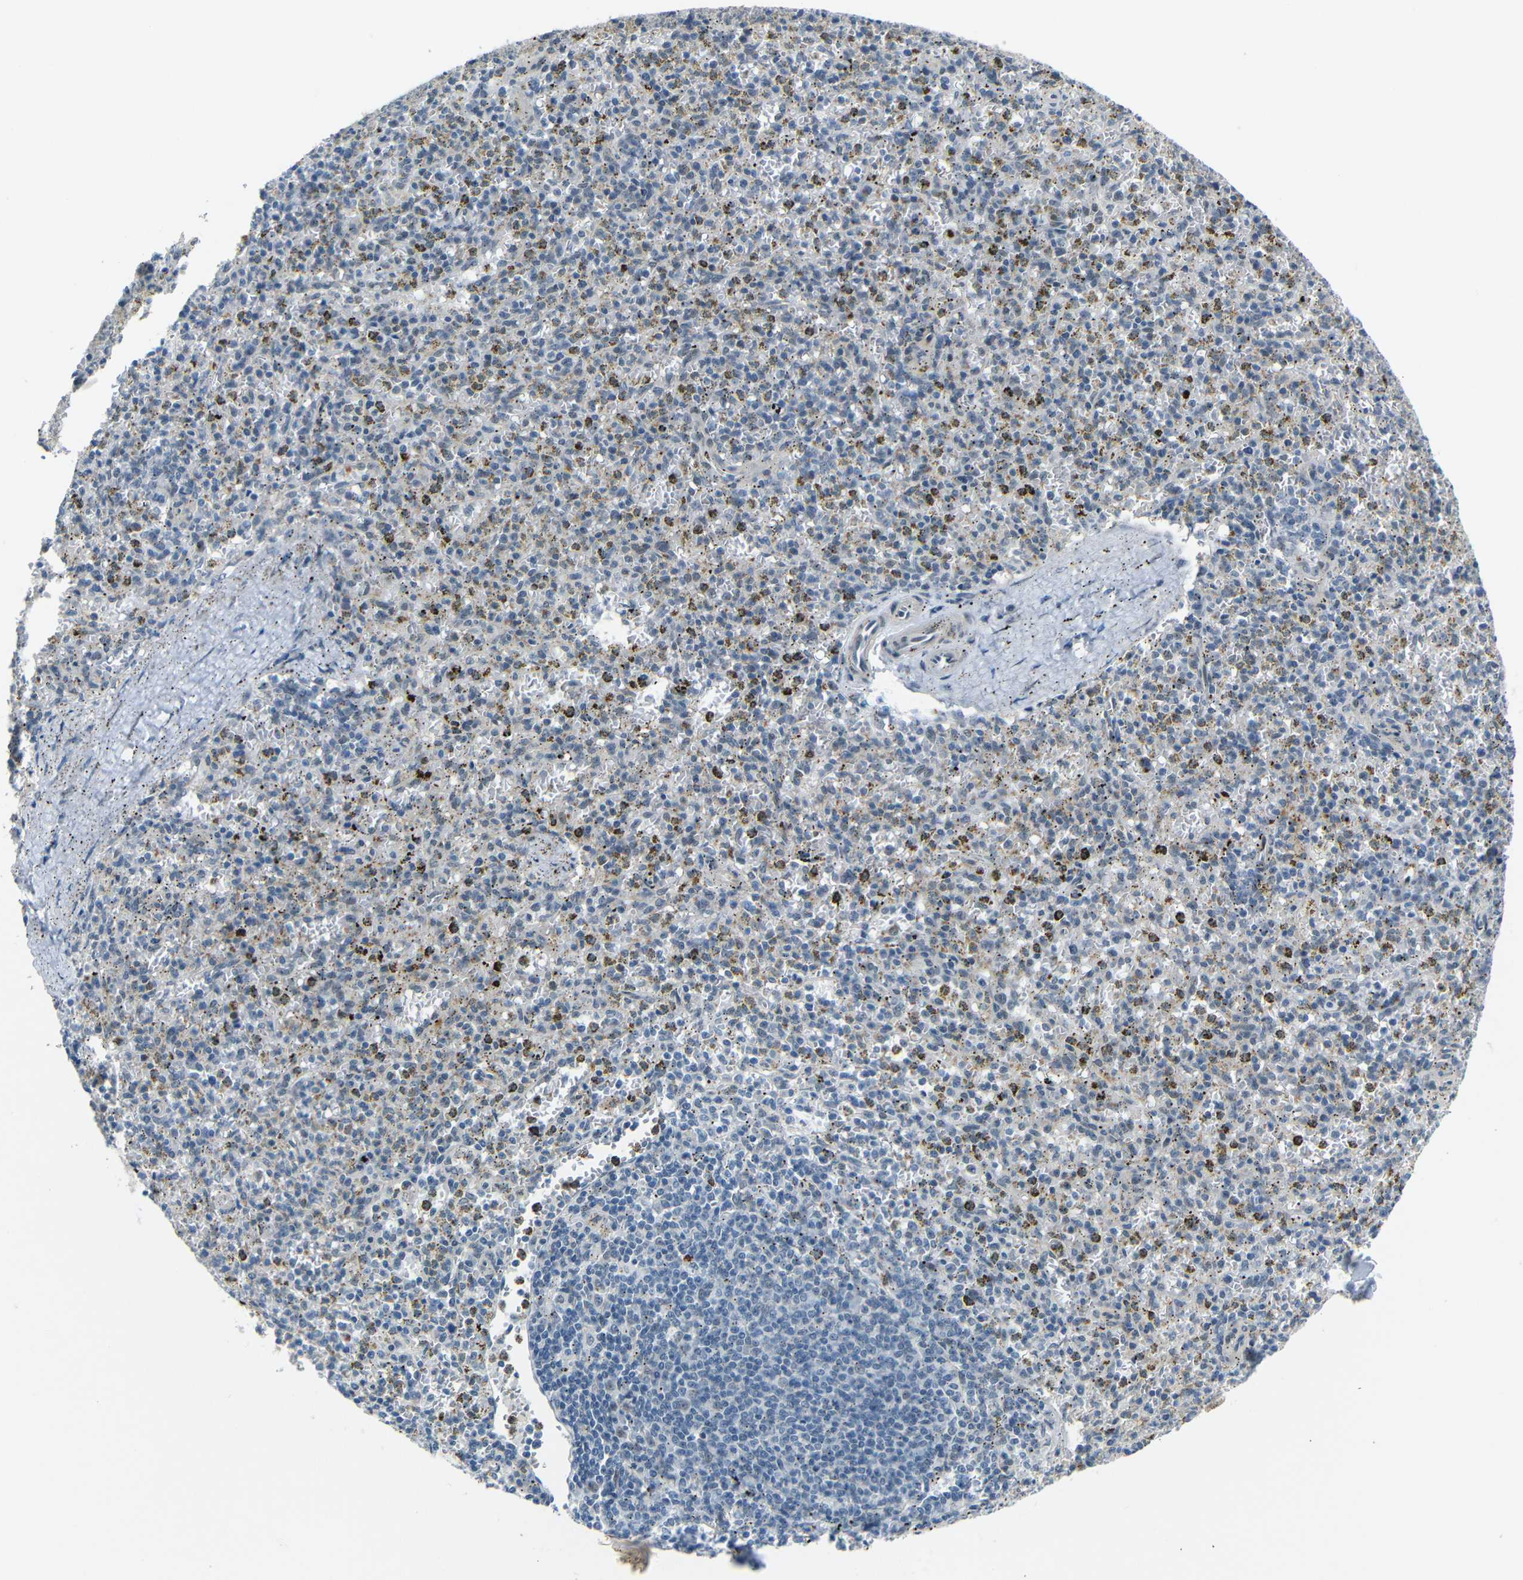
{"staining": {"intensity": "negative", "quantity": "none", "location": "none"}, "tissue": "spleen", "cell_type": "Cells in red pulp", "image_type": "normal", "snomed": [{"axis": "morphology", "description": "Normal tissue, NOS"}, {"axis": "topography", "description": "Spleen"}], "caption": "This histopathology image is of unremarkable spleen stained with immunohistochemistry (IHC) to label a protein in brown with the nuclei are counter-stained blue. There is no staining in cells in red pulp. Nuclei are stained in blue.", "gene": "GPR158", "patient": {"sex": "male", "age": 72}}